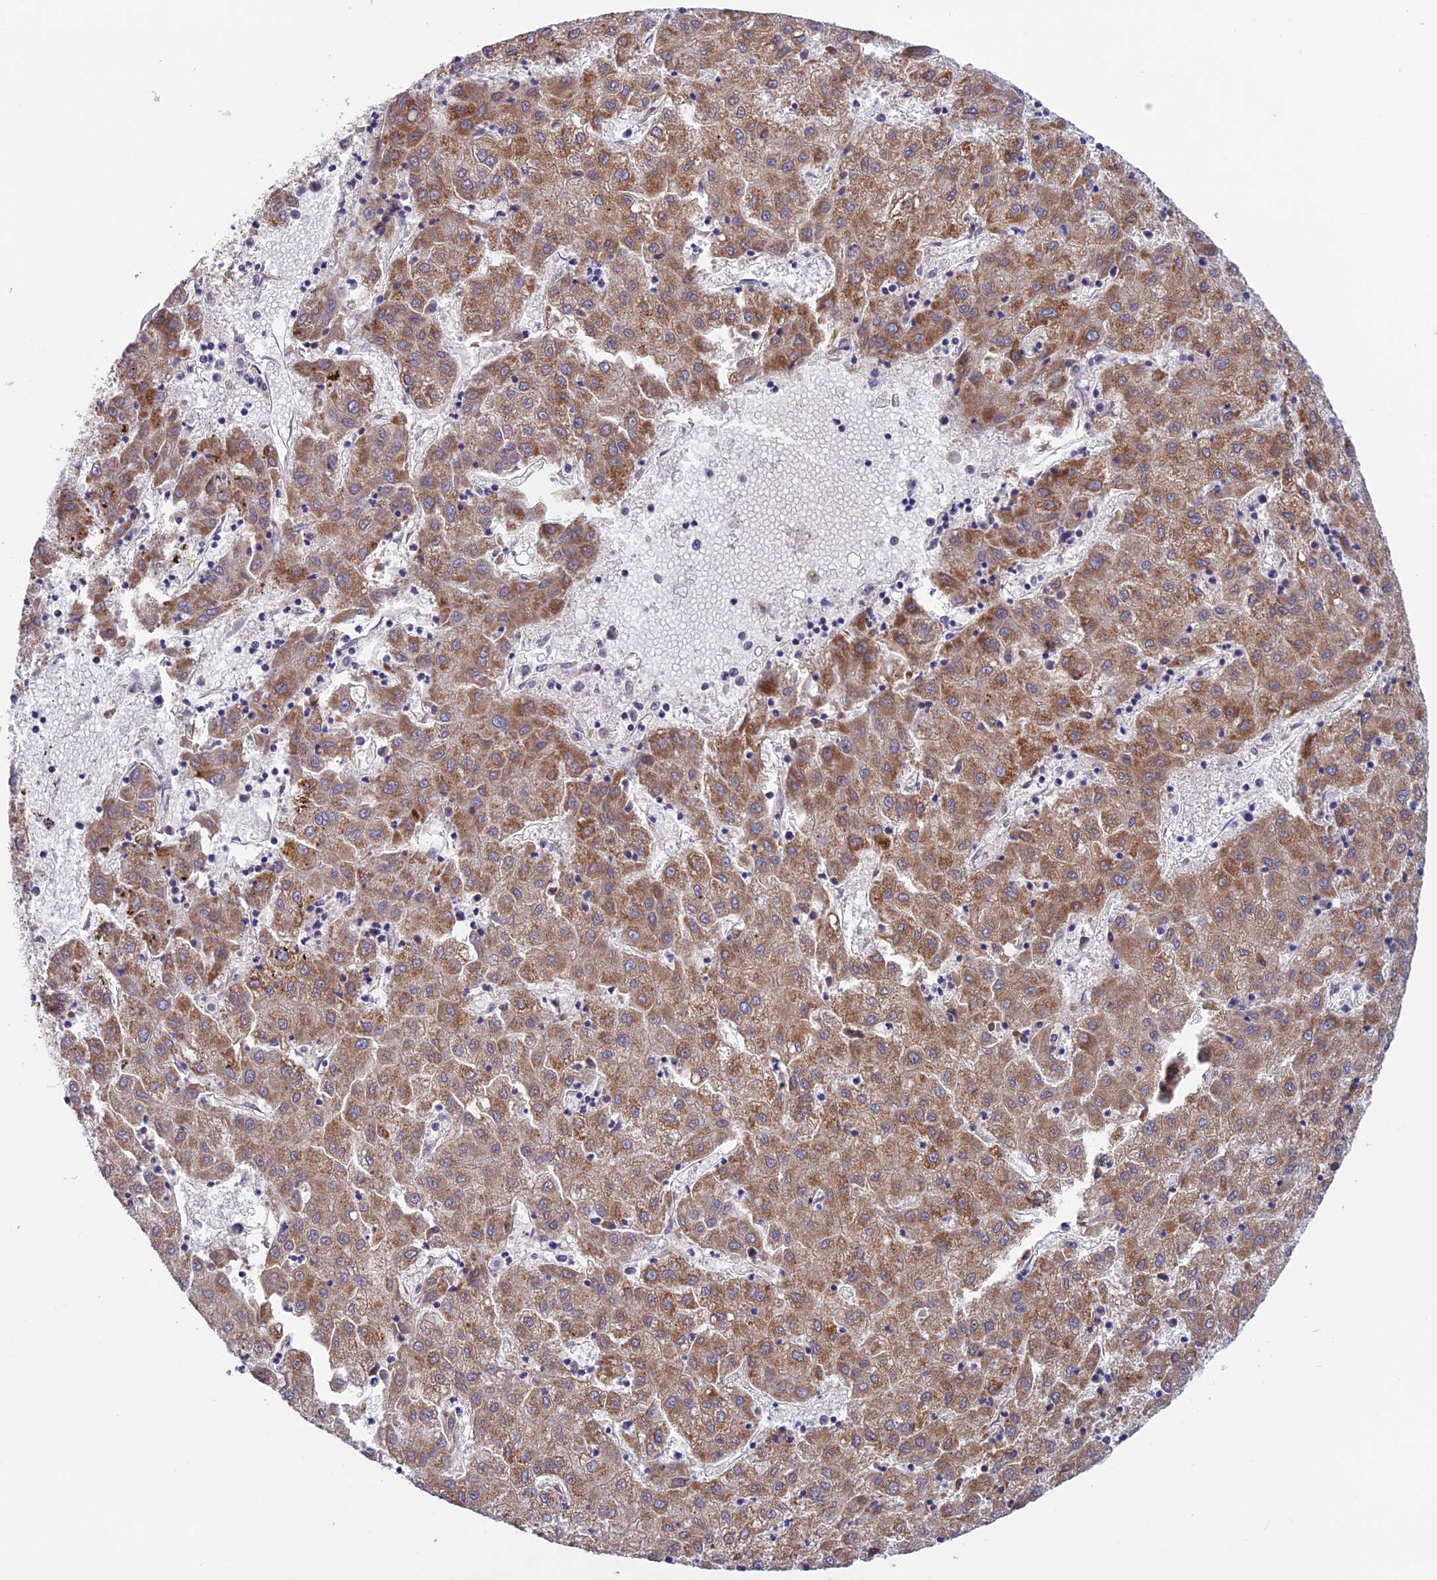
{"staining": {"intensity": "moderate", "quantity": ">75%", "location": "cytoplasmic/membranous"}, "tissue": "liver cancer", "cell_type": "Tumor cells", "image_type": "cancer", "snomed": [{"axis": "morphology", "description": "Carcinoma, Hepatocellular, NOS"}, {"axis": "topography", "description": "Liver"}], "caption": "Immunohistochemistry (IHC) of liver hepatocellular carcinoma reveals medium levels of moderate cytoplasmic/membranous expression in about >75% of tumor cells.", "gene": "ETFDH", "patient": {"sex": "male", "age": 72}}